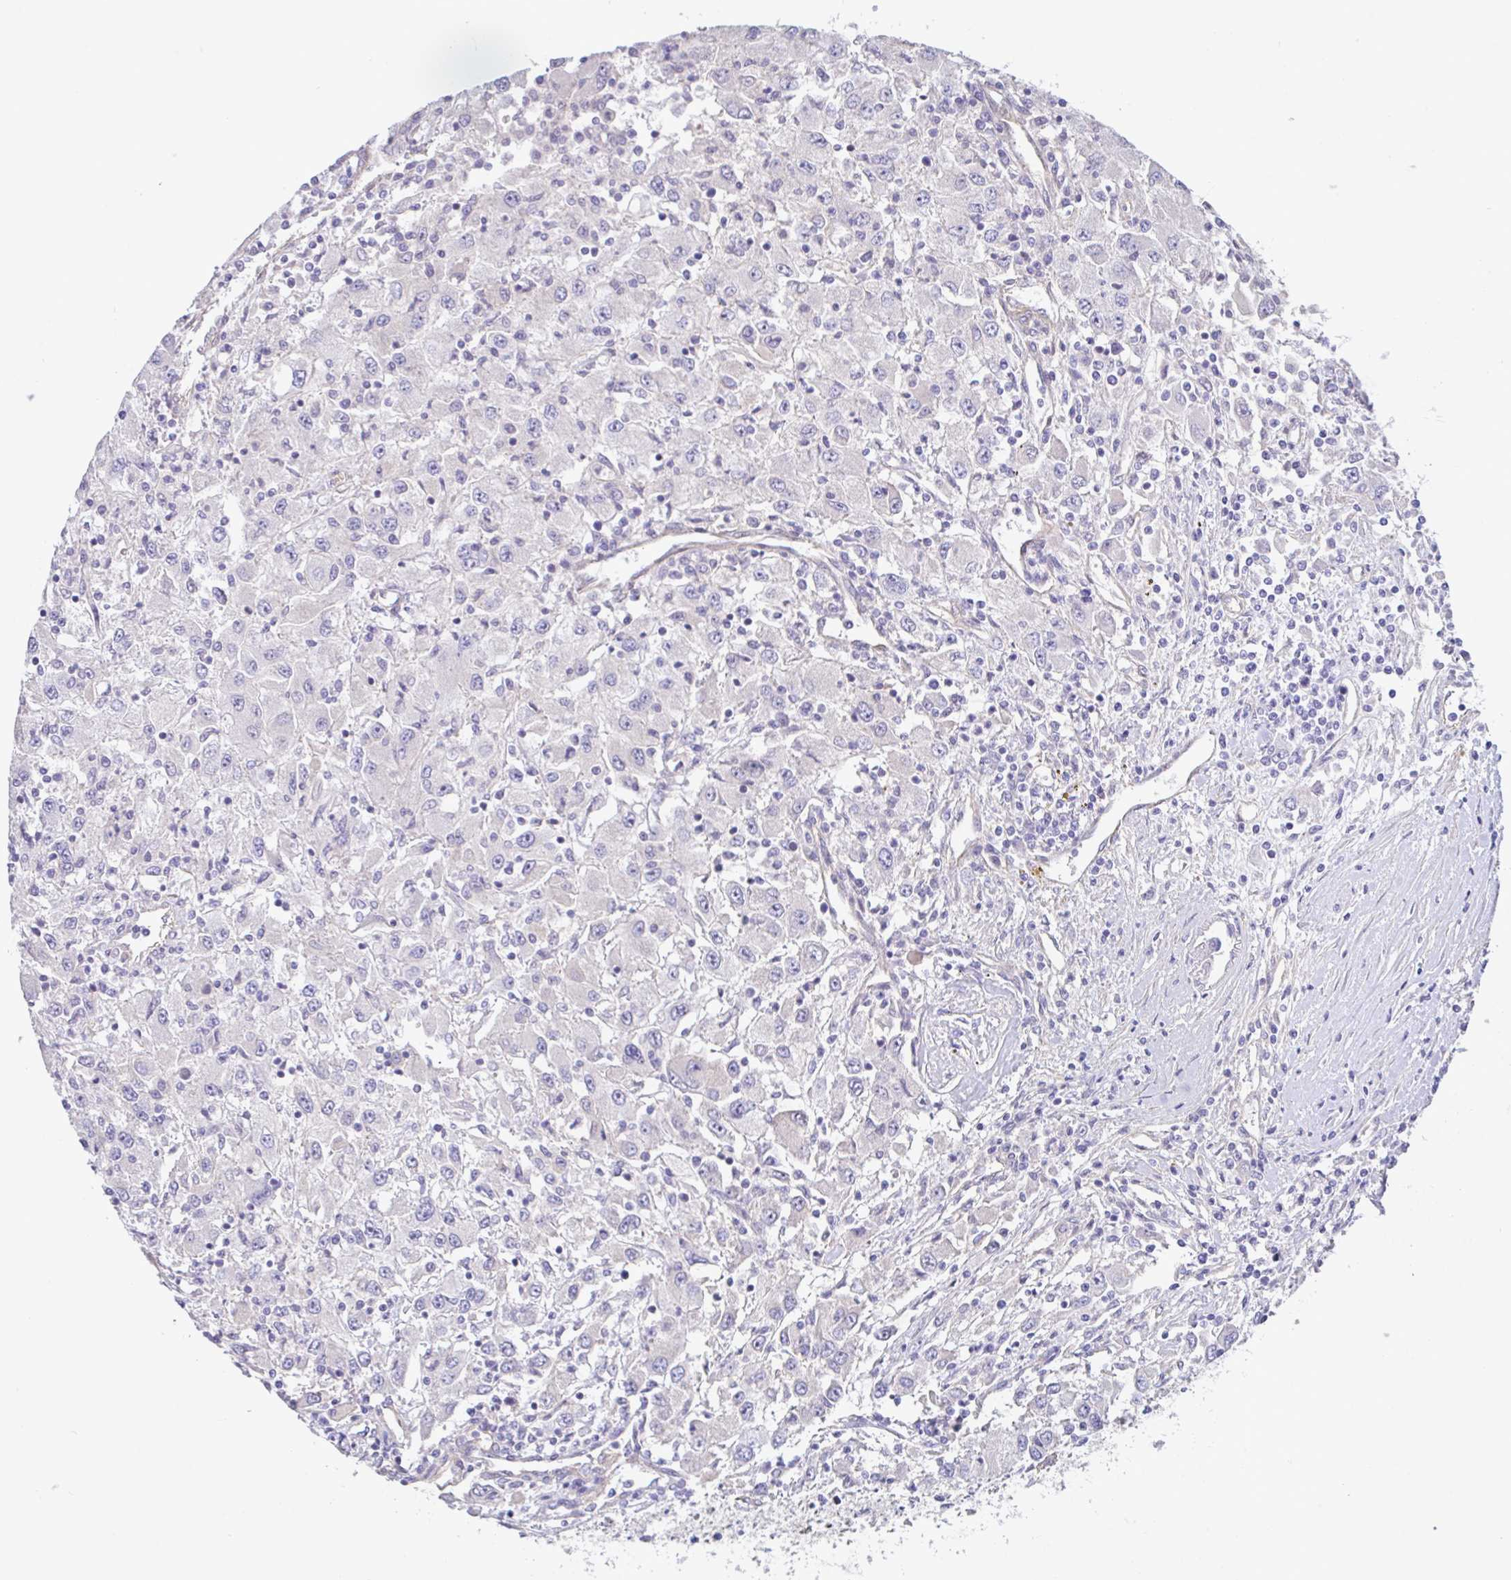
{"staining": {"intensity": "negative", "quantity": "none", "location": "none"}, "tissue": "renal cancer", "cell_type": "Tumor cells", "image_type": "cancer", "snomed": [{"axis": "morphology", "description": "Adenocarcinoma, NOS"}, {"axis": "topography", "description": "Kidney"}], "caption": "Tumor cells are negative for protein expression in human renal adenocarcinoma.", "gene": "PLCD4", "patient": {"sex": "female", "age": 67}}